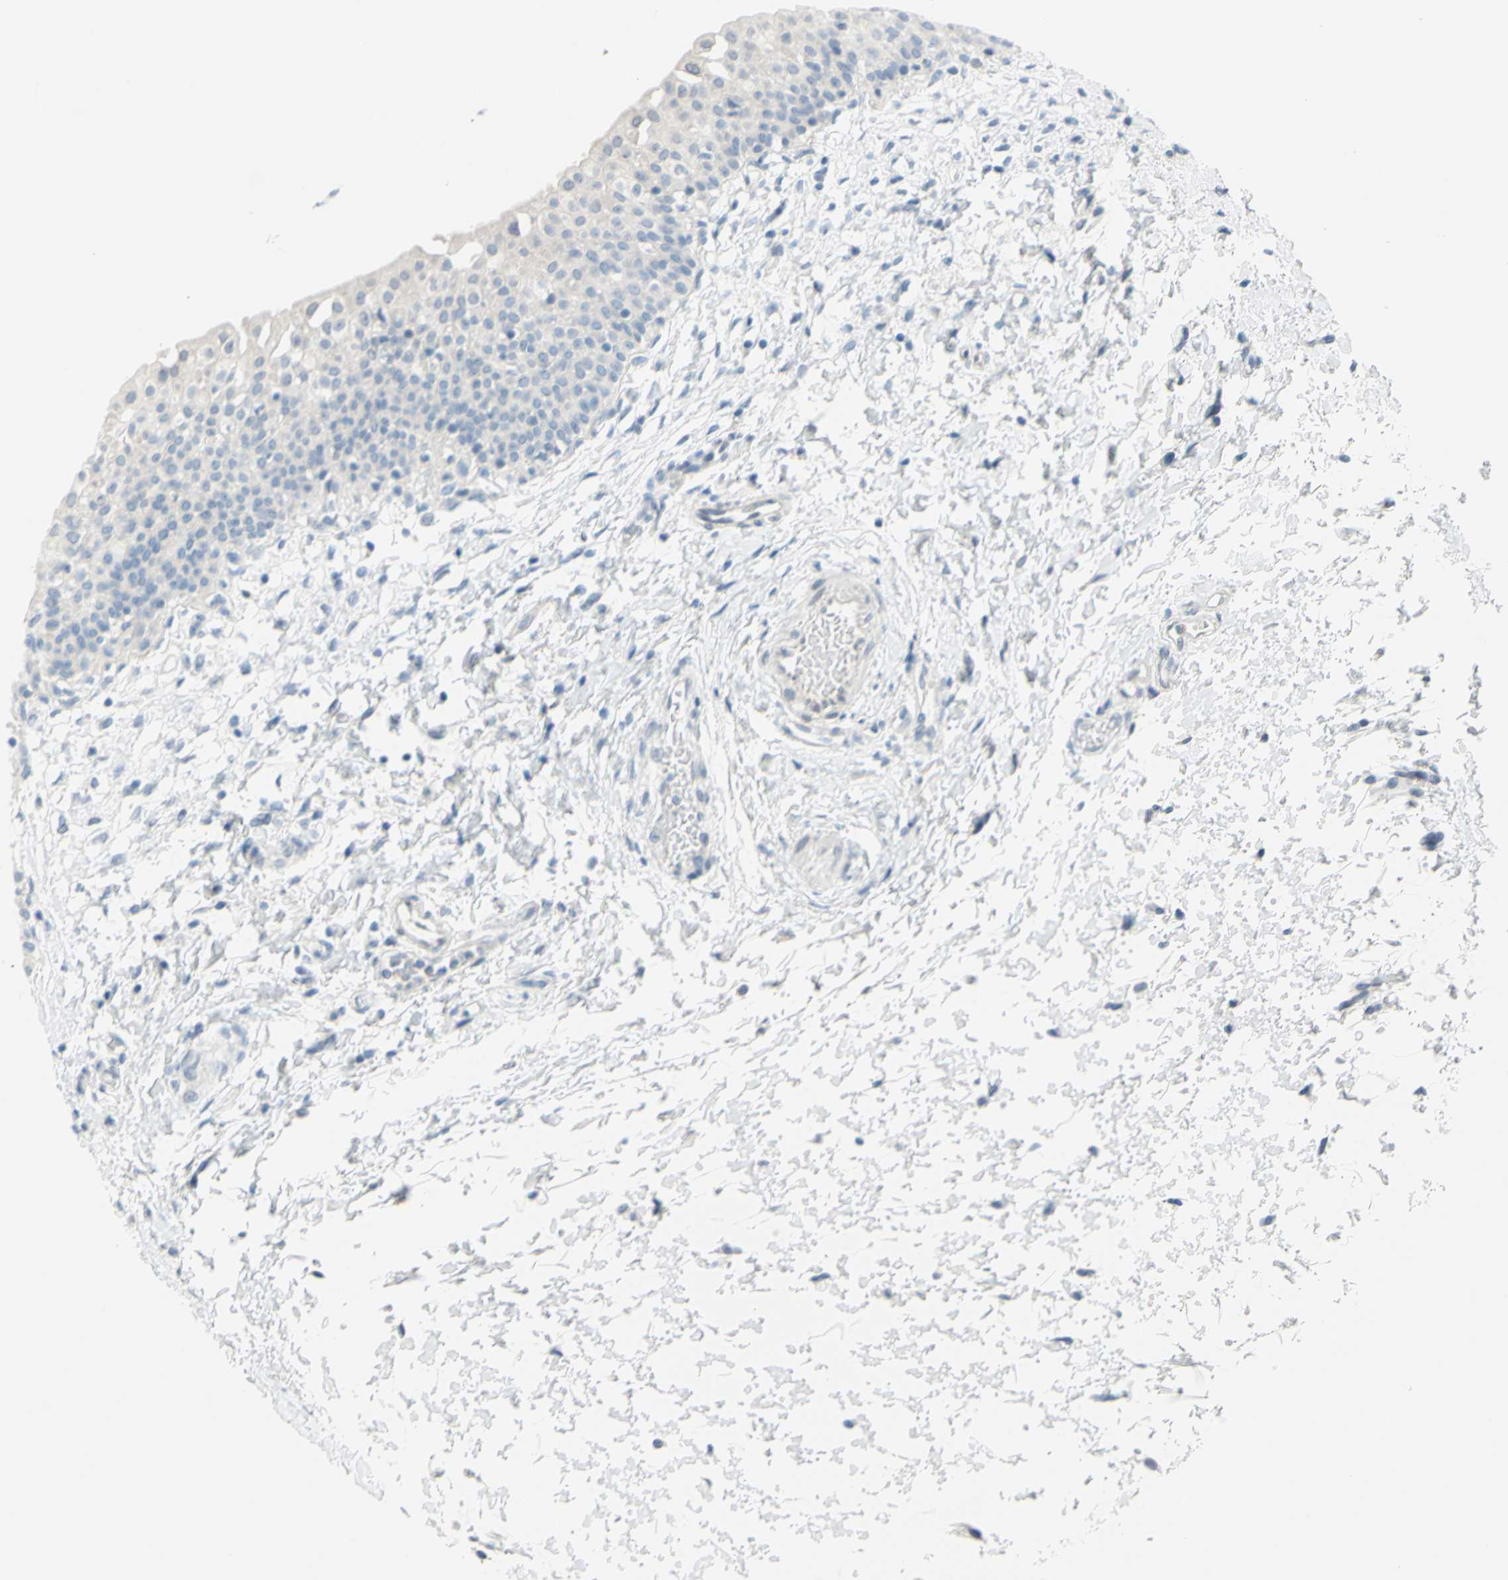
{"staining": {"intensity": "negative", "quantity": "none", "location": "none"}, "tissue": "urinary bladder", "cell_type": "Urothelial cells", "image_type": "normal", "snomed": [{"axis": "morphology", "description": "Normal tissue, NOS"}, {"axis": "topography", "description": "Urinary bladder"}], "caption": "Immunohistochemical staining of benign human urinary bladder demonstrates no significant positivity in urothelial cells.", "gene": "DCT", "patient": {"sex": "male", "age": 55}}